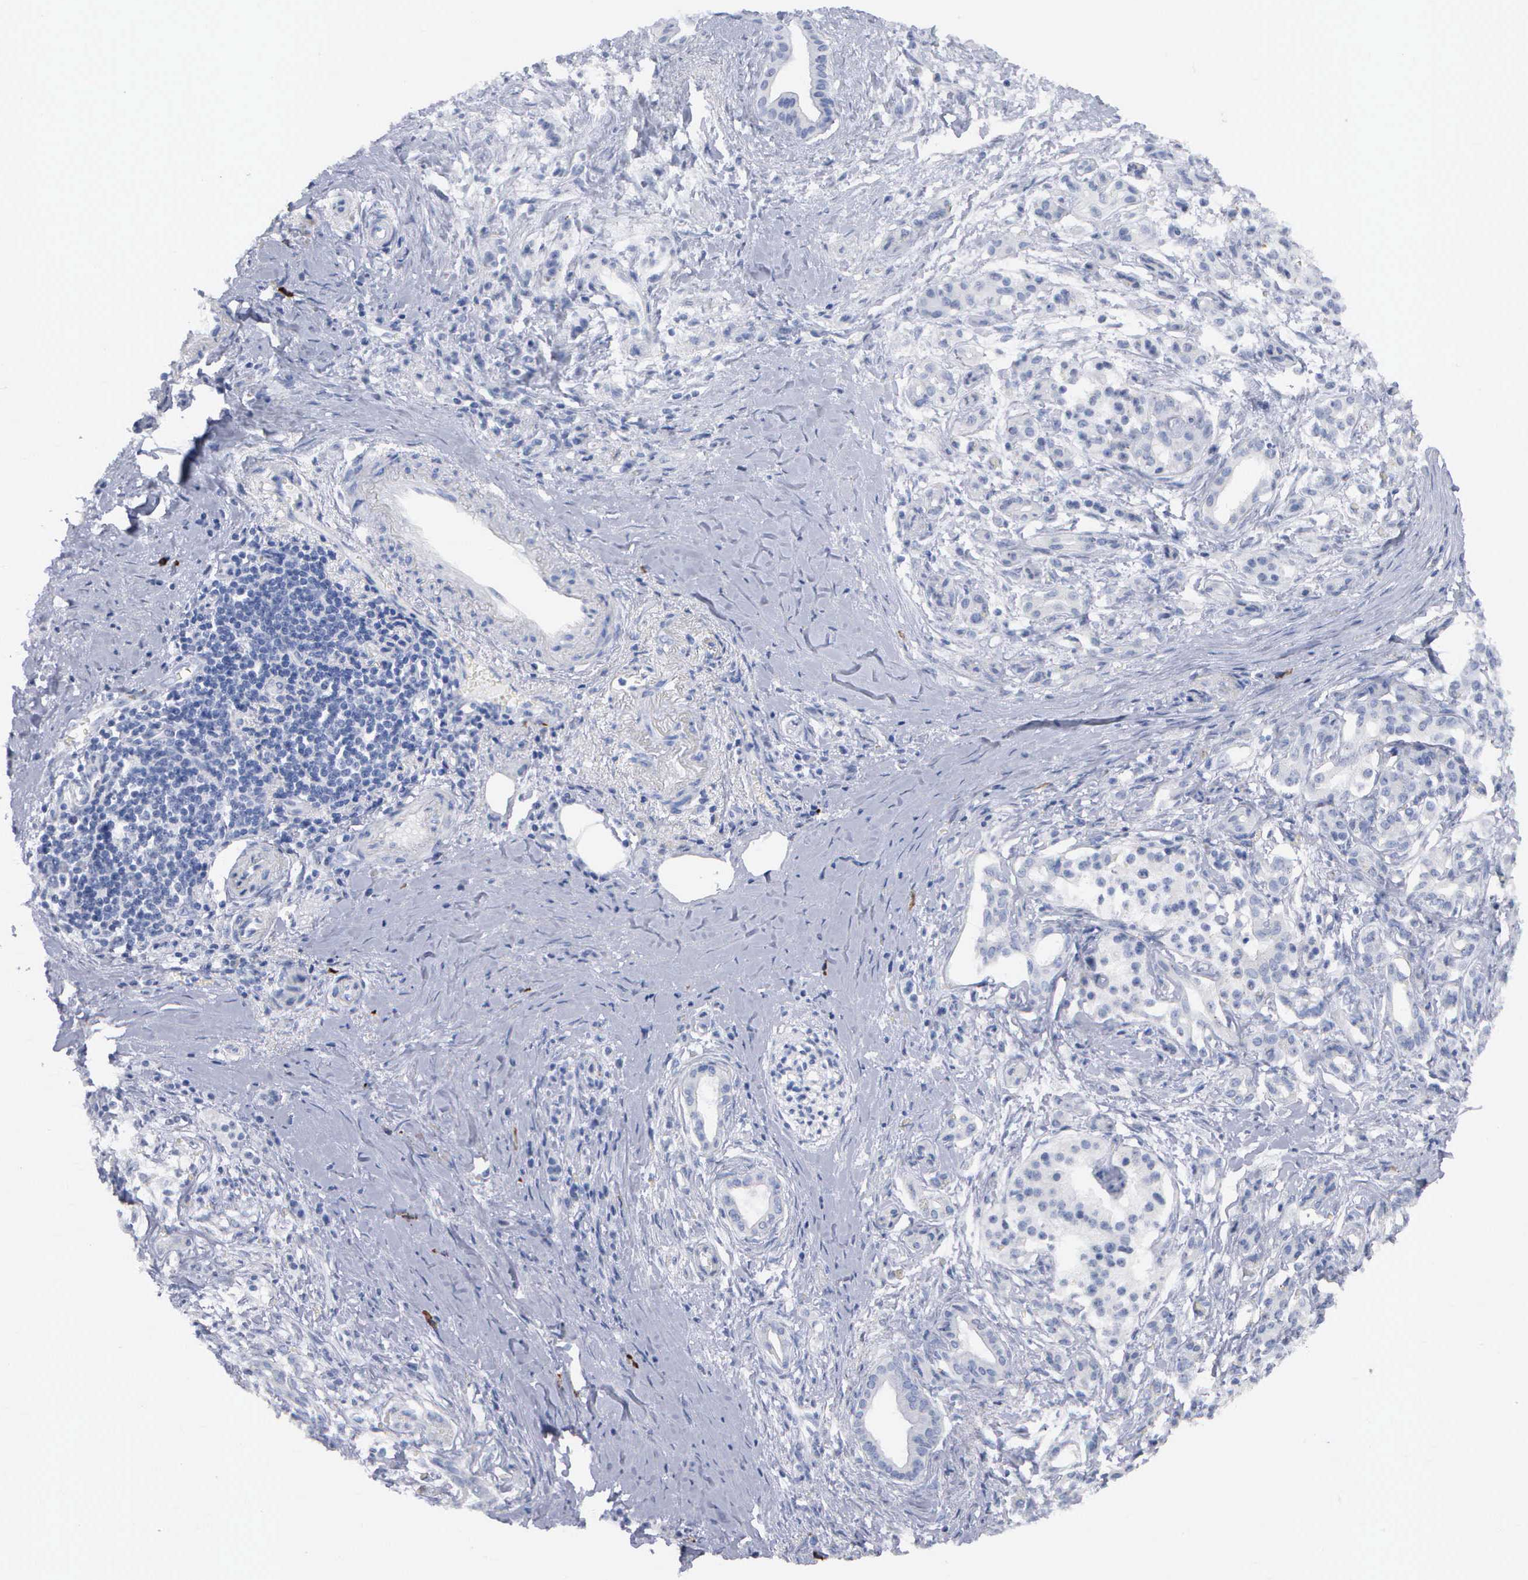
{"staining": {"intensity": "negative", "quantity": "none", "location": "none"}, "tissue": "pancreatic cancer", "cell_type": "Tumor cells", "image_type": "cancer", "snomed": [{"axis": "morphology", "description": "Adenocarcinoma, NOS"}, {"axis": "topography", "description": "Pancreas"}], "caption": "There is no significant expression in tumor cells of adenocarcinoma (pancreatic).", "gene": "ASPHD2", "patient": {"sex": "male", "age": 59}}